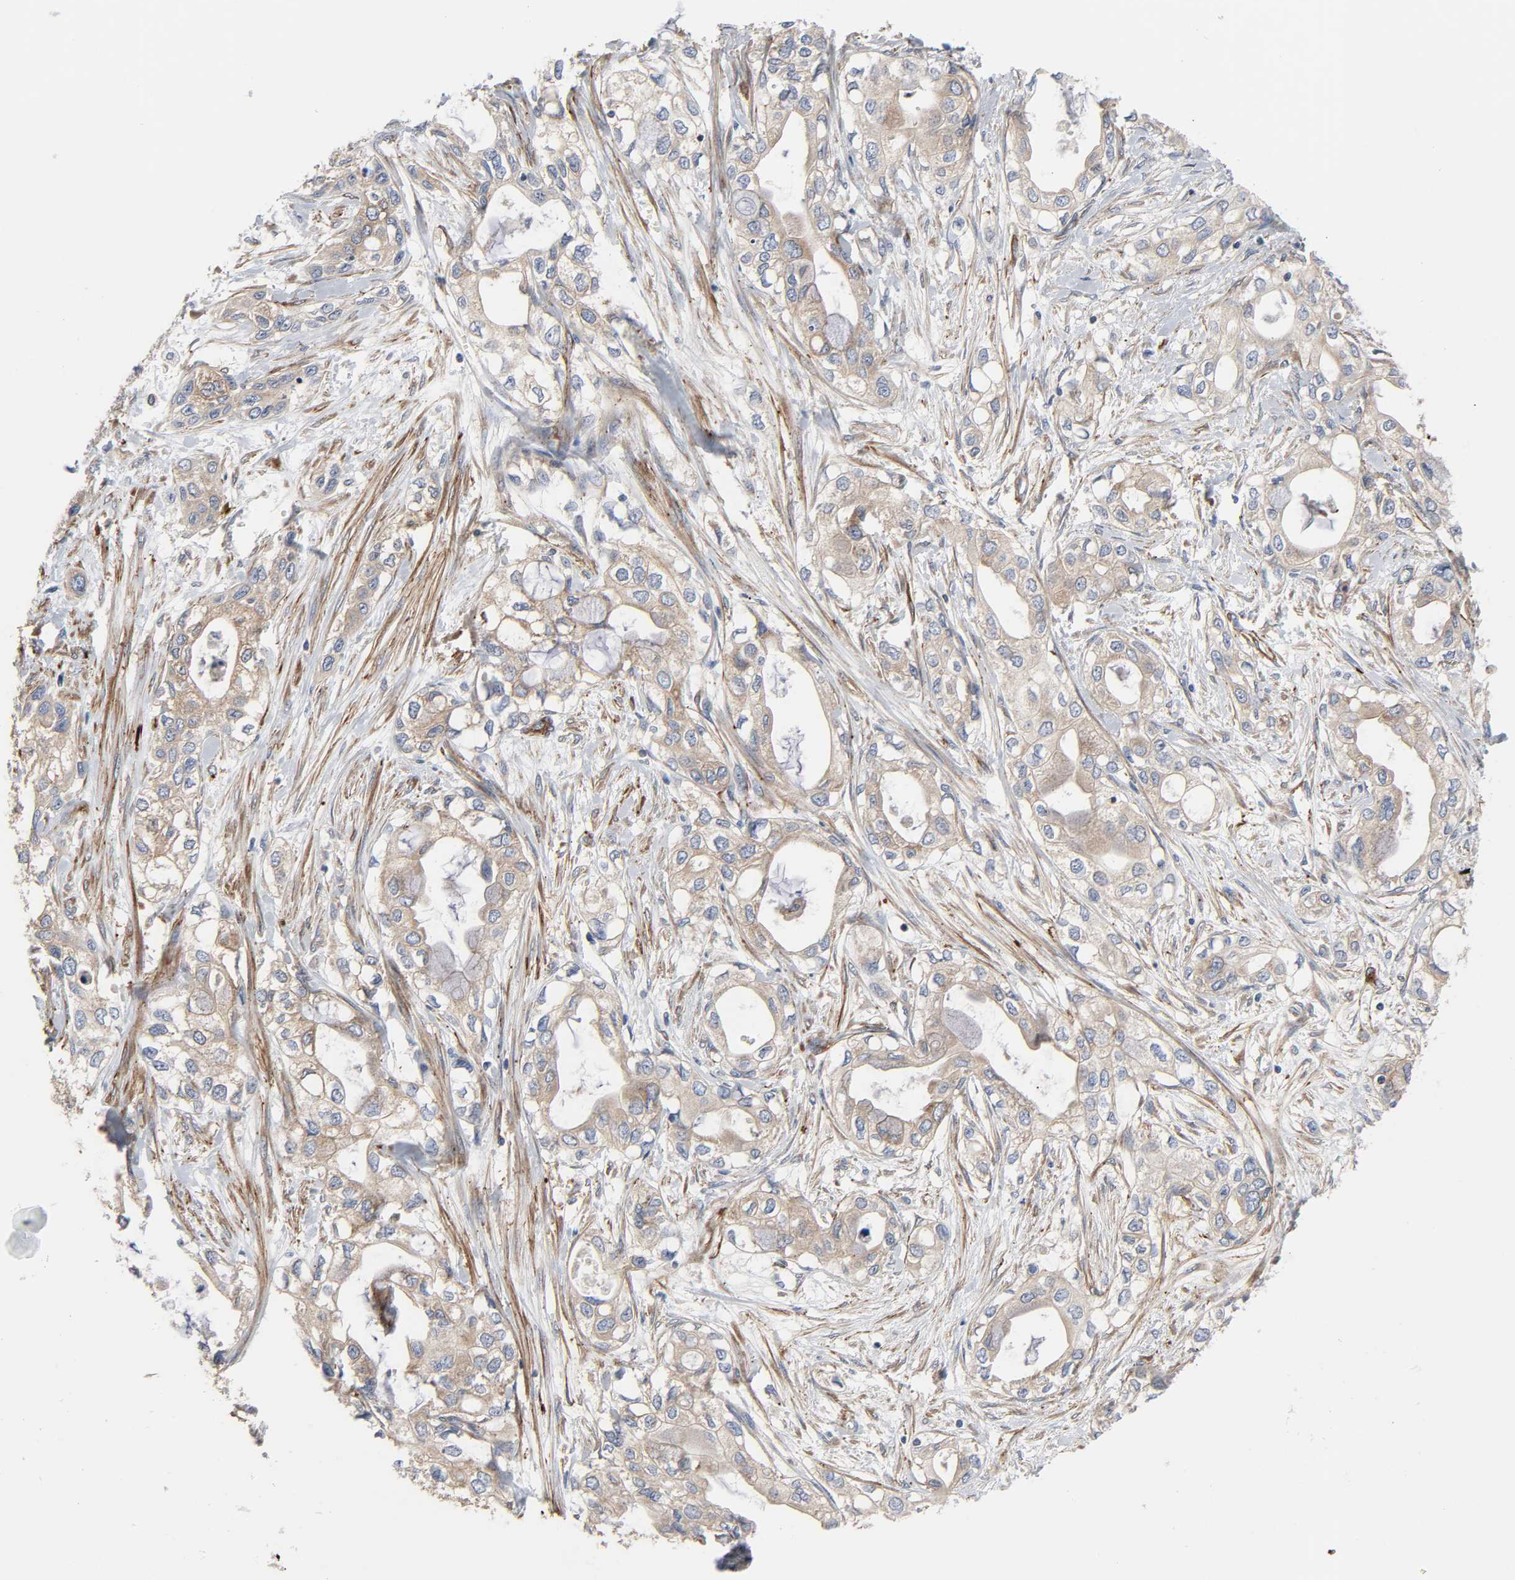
{"staining": {"intensity": "moderate", "quantity": ">75%", "location": "cytoplasmic/membranous"}, "tissue": "pancreatic cancer", "cell_type": "Tumor cells", "image_type": "cancer", "snomed": [{"axis": "morphology", "description": "Adenocarcinoma, NOS"}, {"axis": "topography", "description": "Pancreas"}], "caption": "Human pancreatic cancer stained with a protein marker shows moderate staining in tumor cells.", "gene": "ARHGAP1", "patient": {"sex": "female", "age": 70}}